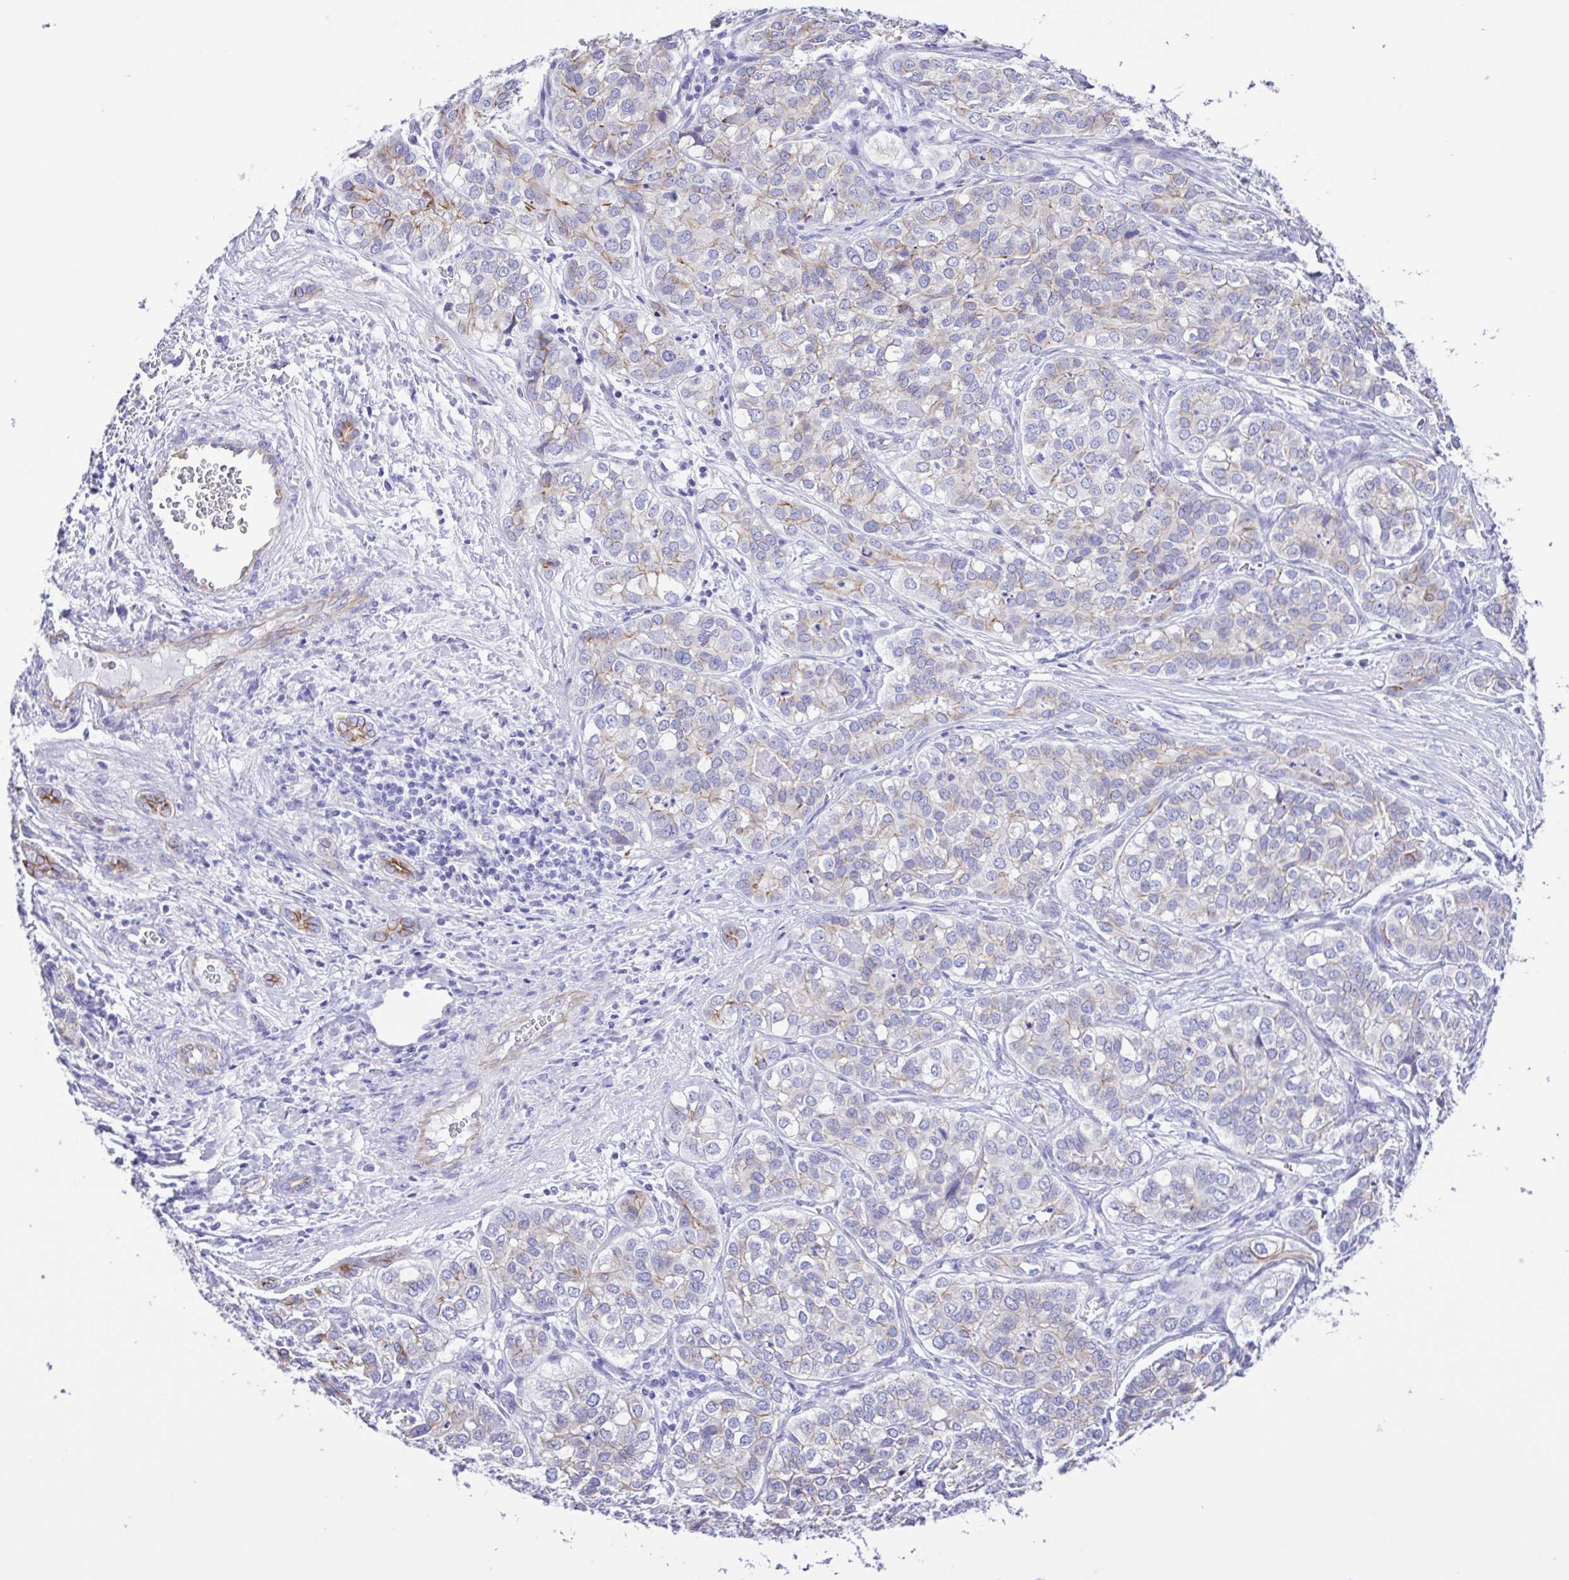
{"staining": {"intensity": "weak", "quantity": "<25%", "location": "cytoplasmic/membranous"}, "tissue": "liver cancer", "cell_type": "Tumor cells", "image_type": "cancer", "snomed": [{"axis": "morphology", "description": "Cholangiocarcinoma"}, {"axis": "topography", "description": "Liver"}], "caption": "A high-resolution histopathology image shows IHC staining of liver cancer, which shows no significant staining in tumor cells.", "gene": "CYP11A1", "patient": {"sex": "male", "age": 56}}